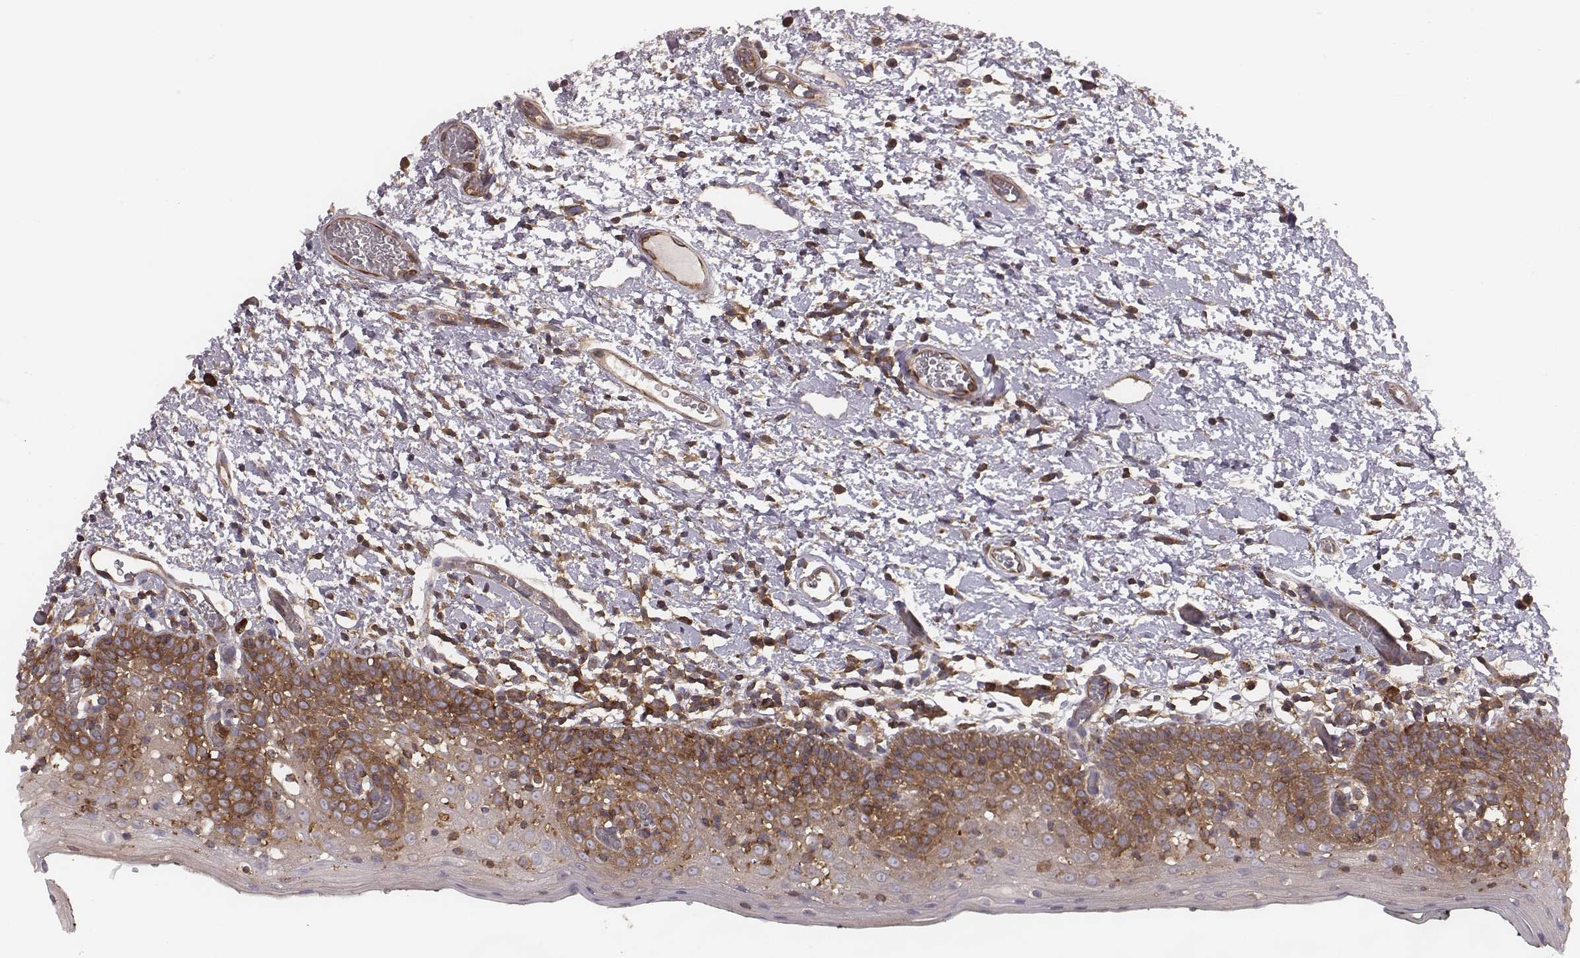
{"staining": {"intensity": "moderate", "quantity": "25%-75%", "location": "cytoplasmic/membranous"}, "tissue": "oral mucosa", "cell_type": "Squamous epithelial cells", "image_type": "normal", "snomed": [{"axis": "morphology", "description": "Normal tissue, NOS"}, {"axis": "morphology", "description": "Squamous cell carcinoma, NOS"}, {"axis": "topography", "description": "Oral tissue"}, {"axis": "topography", "description": "Head-Neck"}], "caption": "This image displays unremarkable oral mucosa stained with immunohistochemistry (IHC) to label a protein in brown. The cytoplasmic/membranous of squamous epithelial cells show moderate positivity for the protein. Nuclei are counter-stained blue.", "gene": "CAD", "patient": {"sex": "male", "age": 69}}